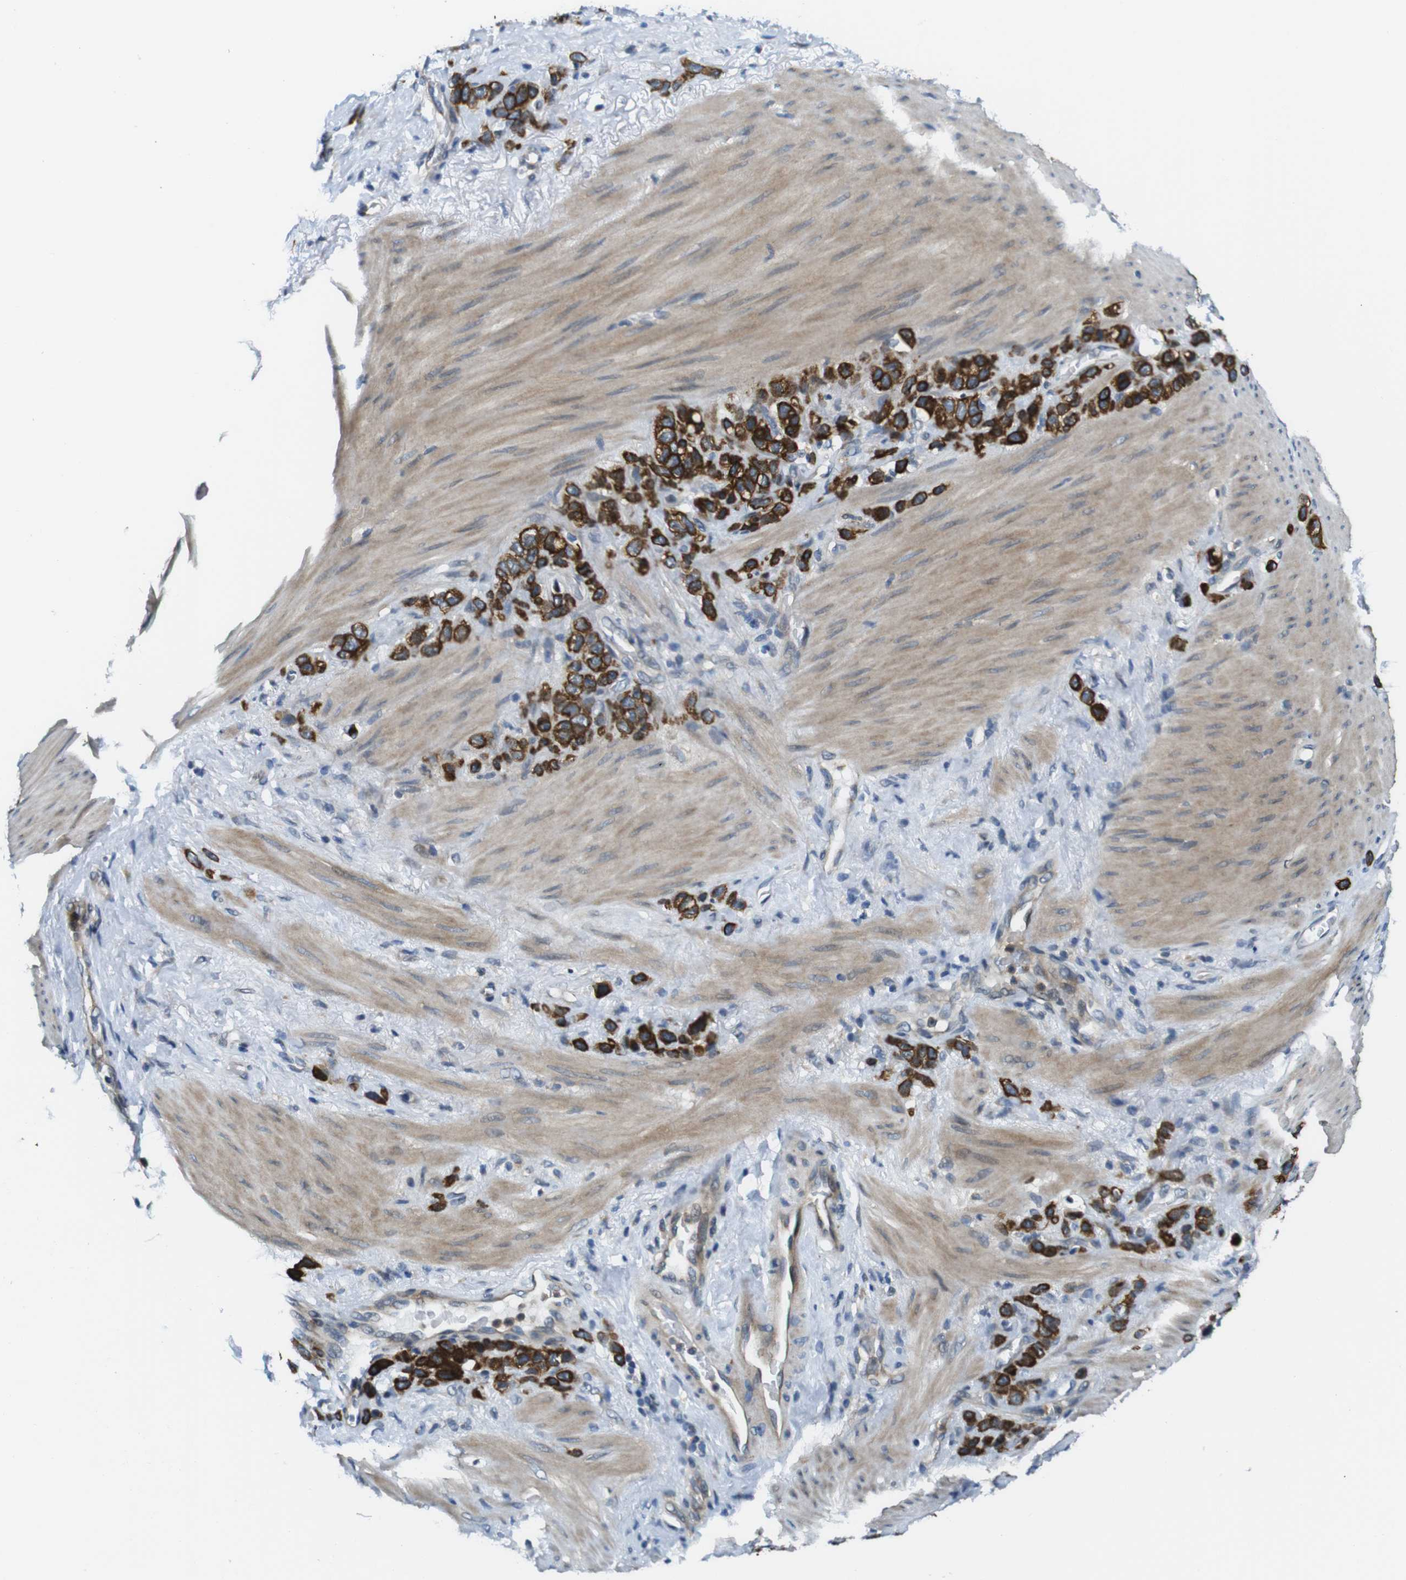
{"staining": {"intensity": "strong", "quantity": "25%-75%", "location": "cytoplasmic/membranous"}, "tissue": "stomach cancer", "cell_type": "Tumor cells", "image_type": "cancer", "snomed": [{"axis": "morphology", "description": "Adenocarcinoma, NOS"}, {"axis": "morphology", "description": "Adenocarcinoma, High grade"}, {"axis": "topography", "description": "Stomach, upper"}, {"axis": "topography", "description": "Stomach, lower"}], "caption": "Immunohistochemistry staining of stomach cancer (adenocarcinoma), which exhibits high levels of strong cytoplasmic/membranous positivity in about 25%-75% of tumor cells indicating strong cytoplasmic/membranous protein expression. The staining was performed using DAB (brown) for protein detection and nuclei were counterstained in hematoxylin (blue).", "gene": "ZDHHC3", "patient": {"sex": "female", "age": 65}}